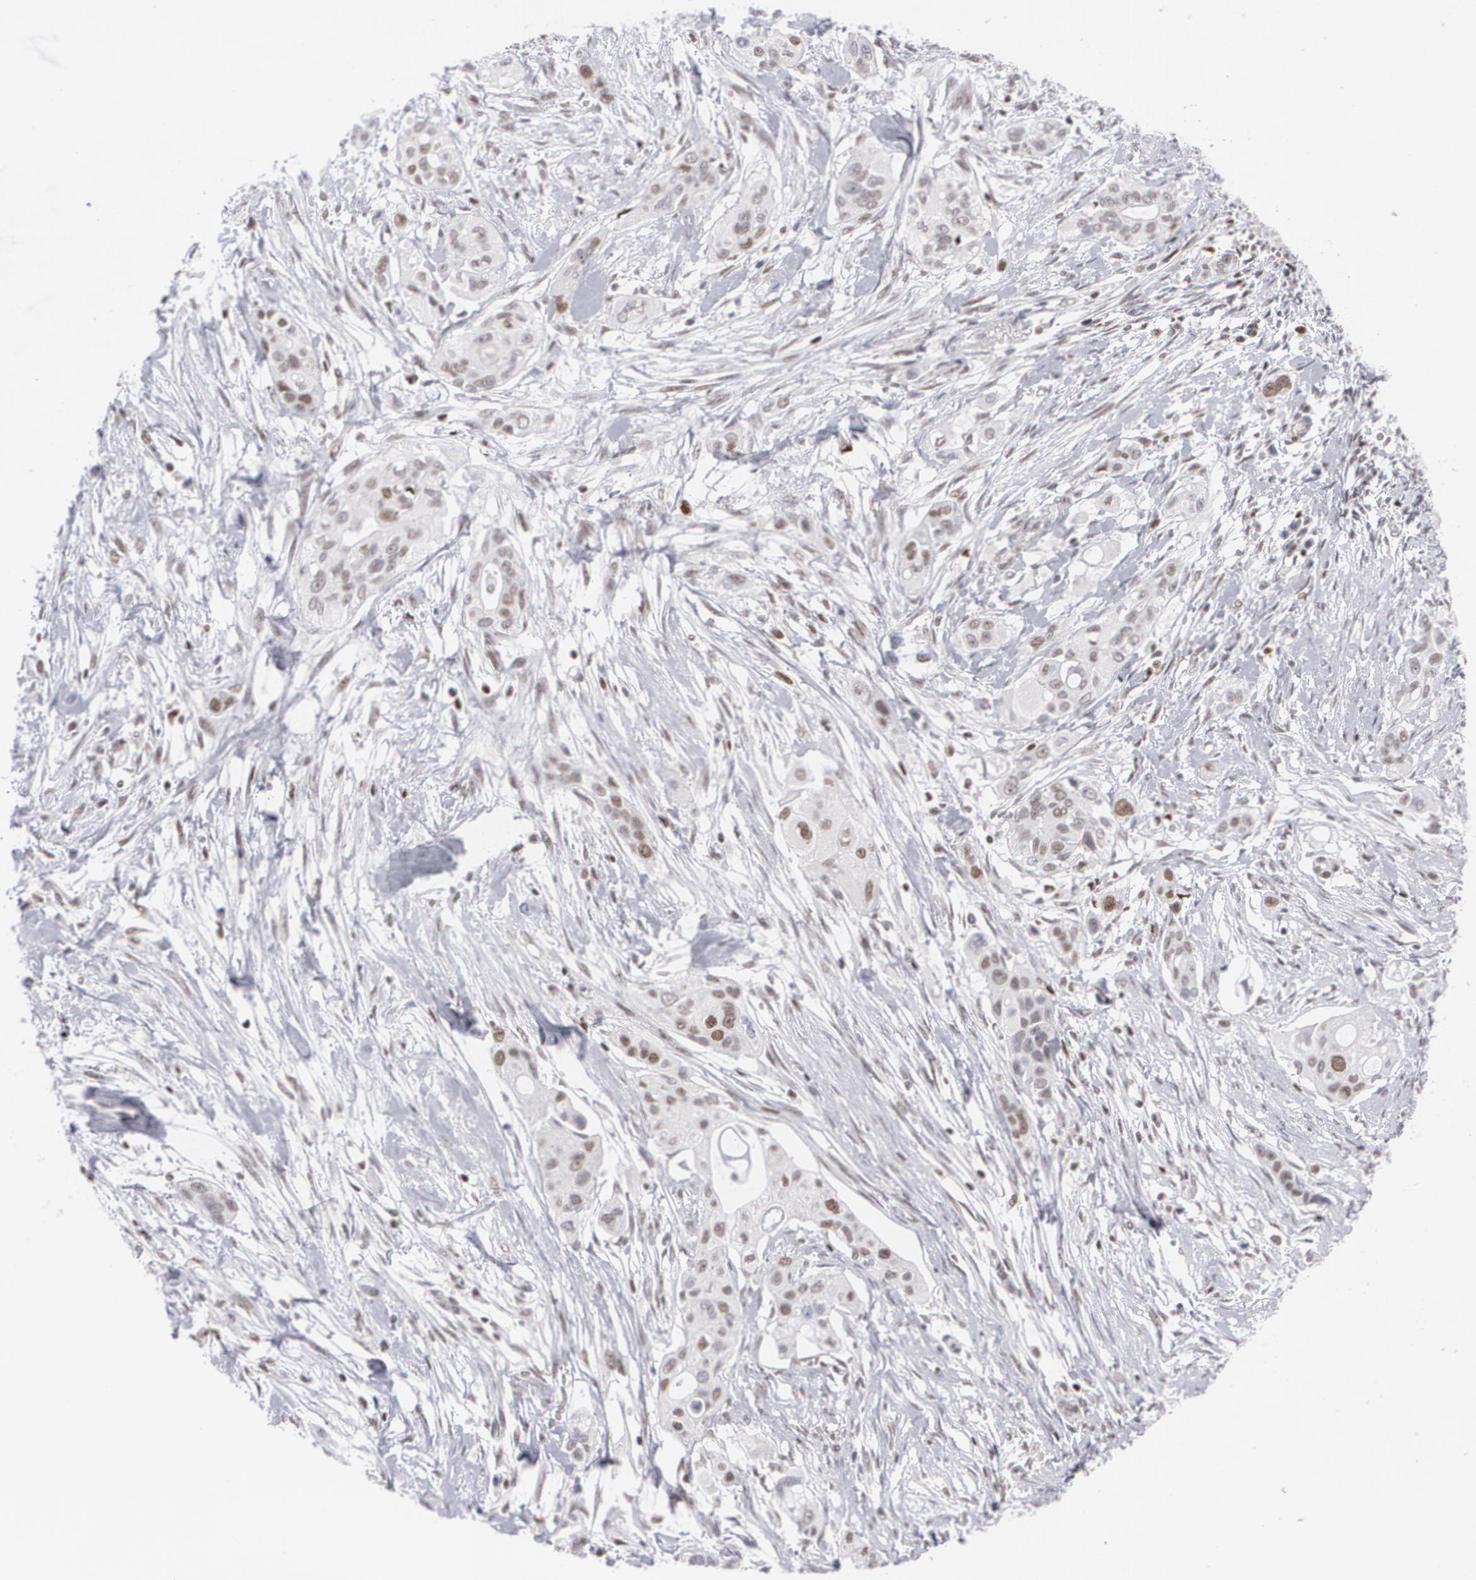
{"staining": {"intensity": "strong", "quantity": "25%-75%", "location": "nuclear"}, "tissue": "pancreatic cancer", "cell_type": "Tumor cells", "image_type": "cancer", "snomed": [{"axis": "morphology", "description": "Adenocarcinoma, NOS"}, {"axis": "topography", "description": "Pancreas"}], "caption": "A photomicrograph of human pancreatic cancer (adenocarcinoma) stained for a protein shows strong nuclear brown staining in tumor cells.", "gene": "MCL1", "patient": {"sex": "female", "age": 60}}